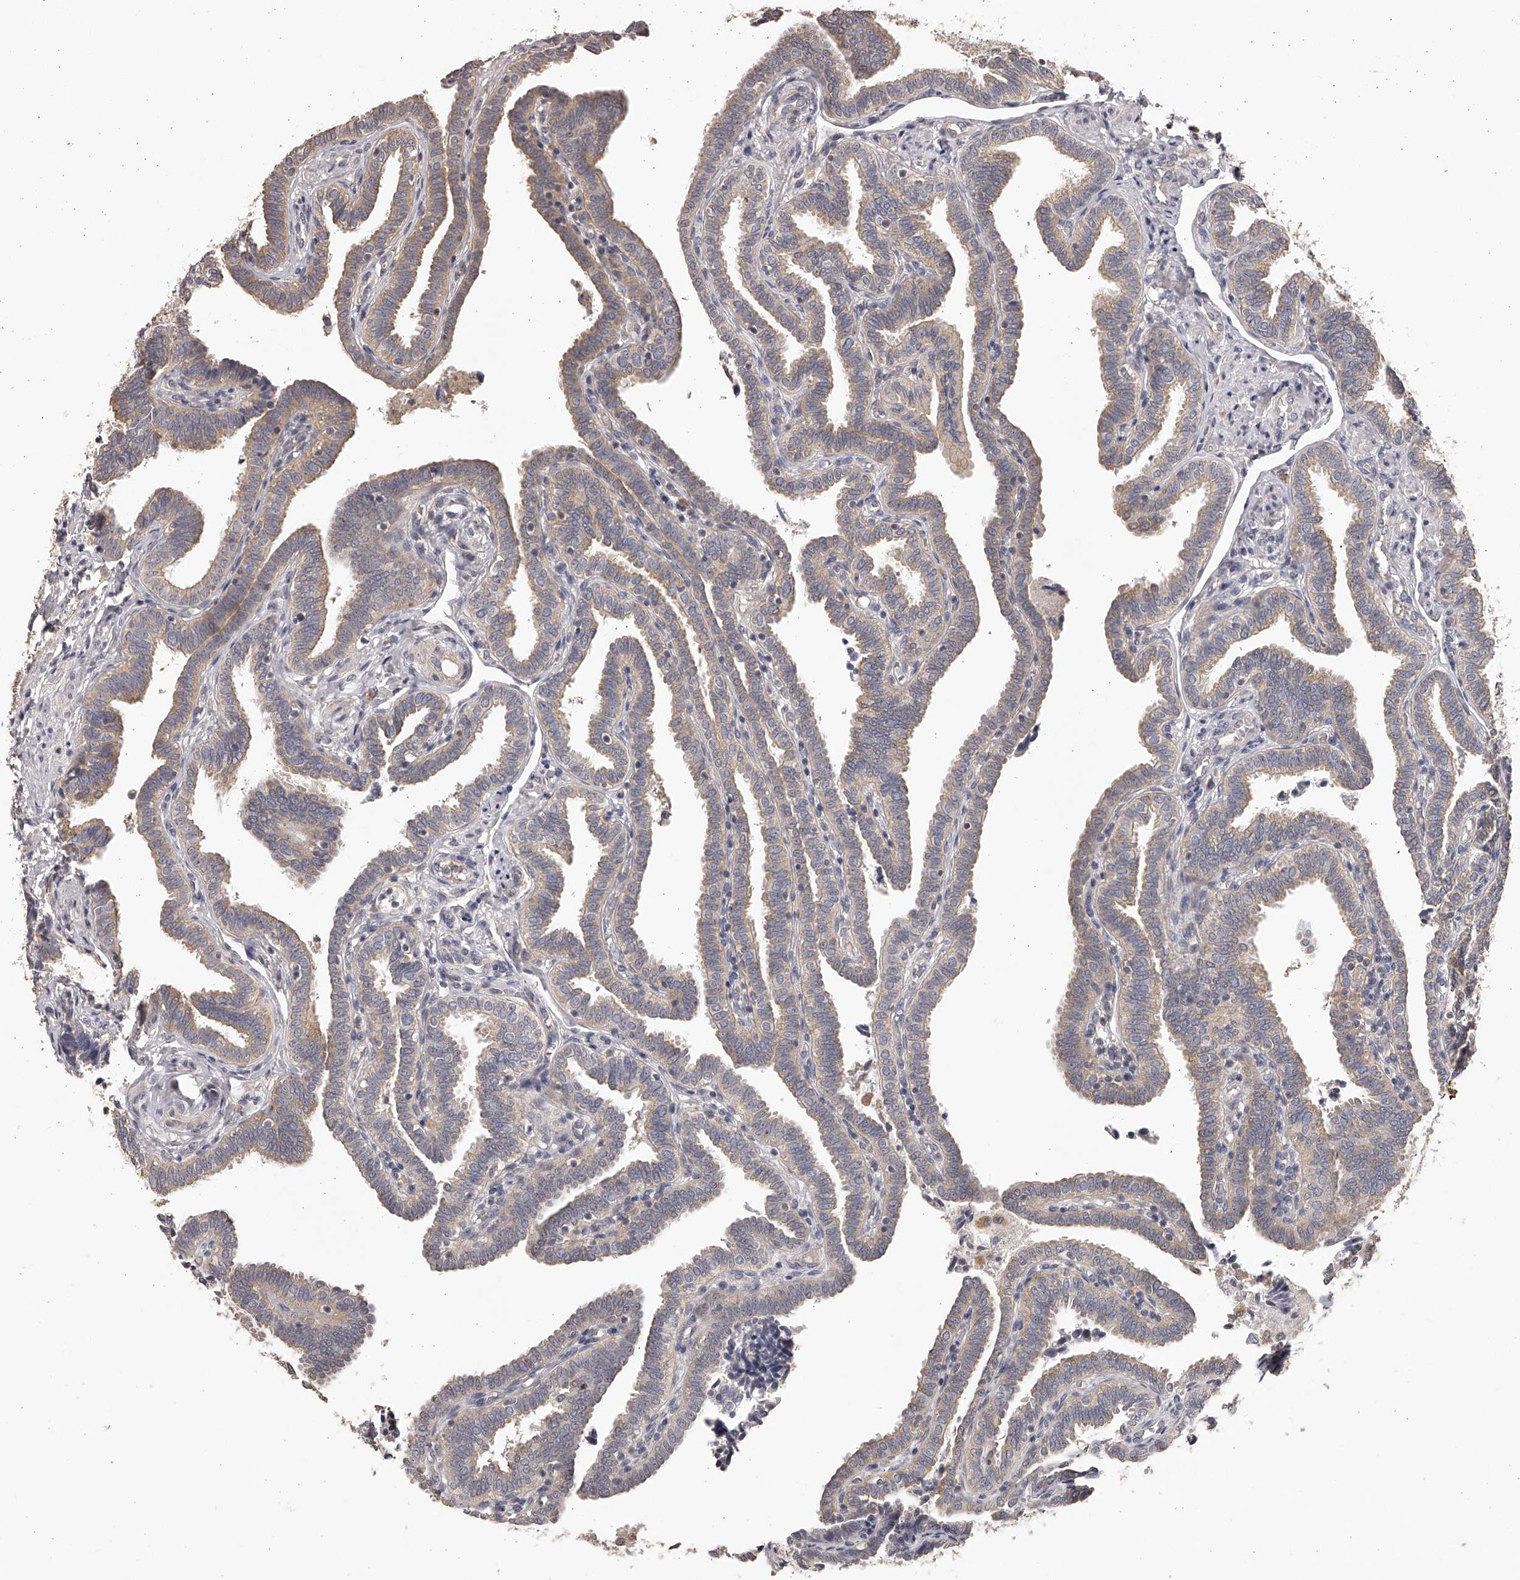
{"staining": {"intensity": "moderate", "quantity": "25%-75%", "location": "cytoplasmic/membranous"}, "tissue": "fallopian tube", "cell_type": "Glandular cells", "image_type": "normal", "snomed": [{"axis": "morphology", "description": "Normal tissue, NOS"}, {"axis": "topography", "description": "Fallopian tube"}], "caption": "Protein staining demonstrates moderate cytoplasmic/membranous positivity in approximately 25%-75% of glandular cells in unremarkable fallopian tube.", "gene": "TNN", "patient": {"sex": "female", "age": 39}}